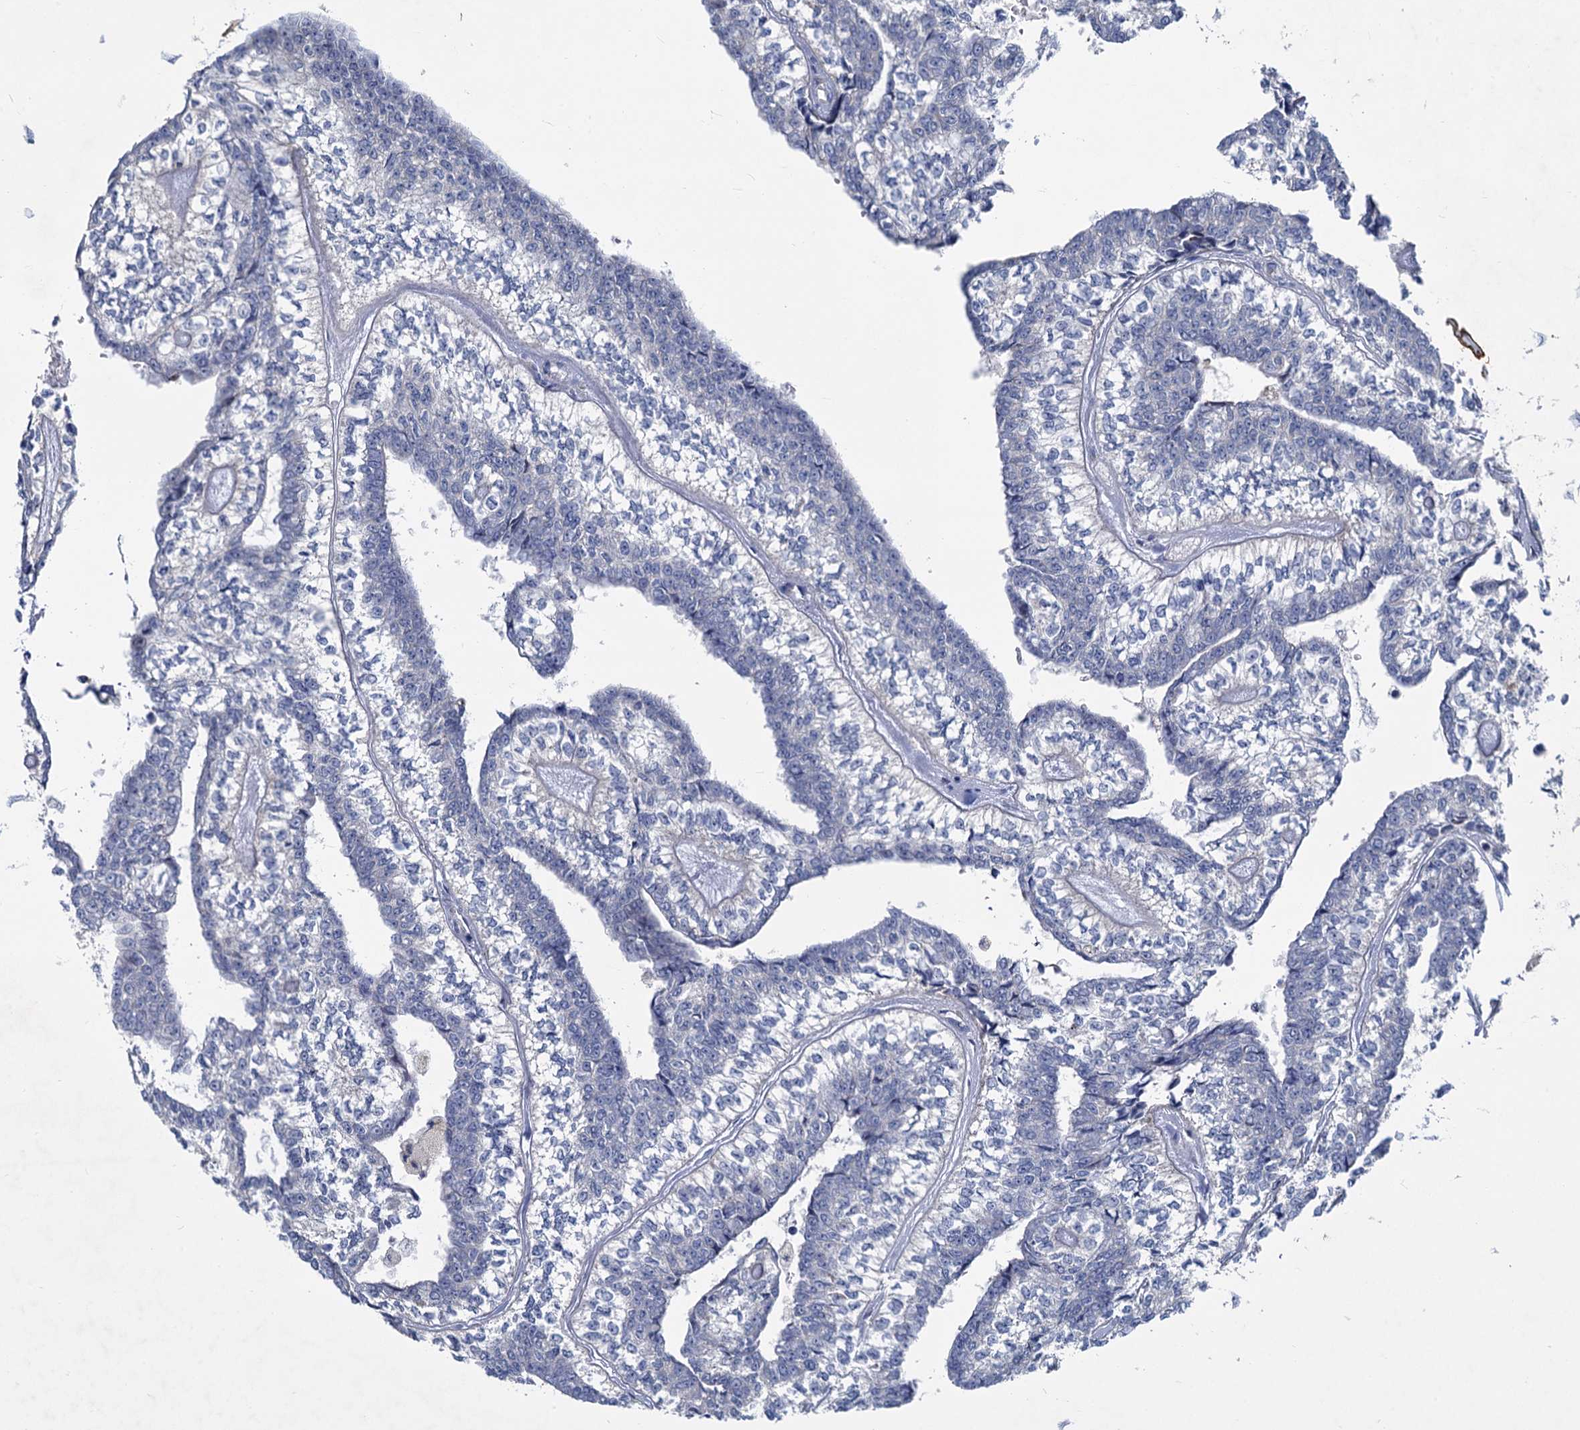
{"staining": {"intensity": "negative", "quantity": "none", "location": "none"}, "tissue": "head and neck cancer", "cell_type": "Tumor cells", "image_type": "cancer", "snomed": [{"axis": "morphology", "description": "Adenocarcinoma, NOS"}, {"axis": "topography", "description": "Head-Neck"}], "caption": "Immunohistochemical staining of human adenocarcinoma (head and neck) demonstrates no significant positivity in tumor cells.", "gene": "PRSS35", "patient": {"sex": "female", "age": 73}}